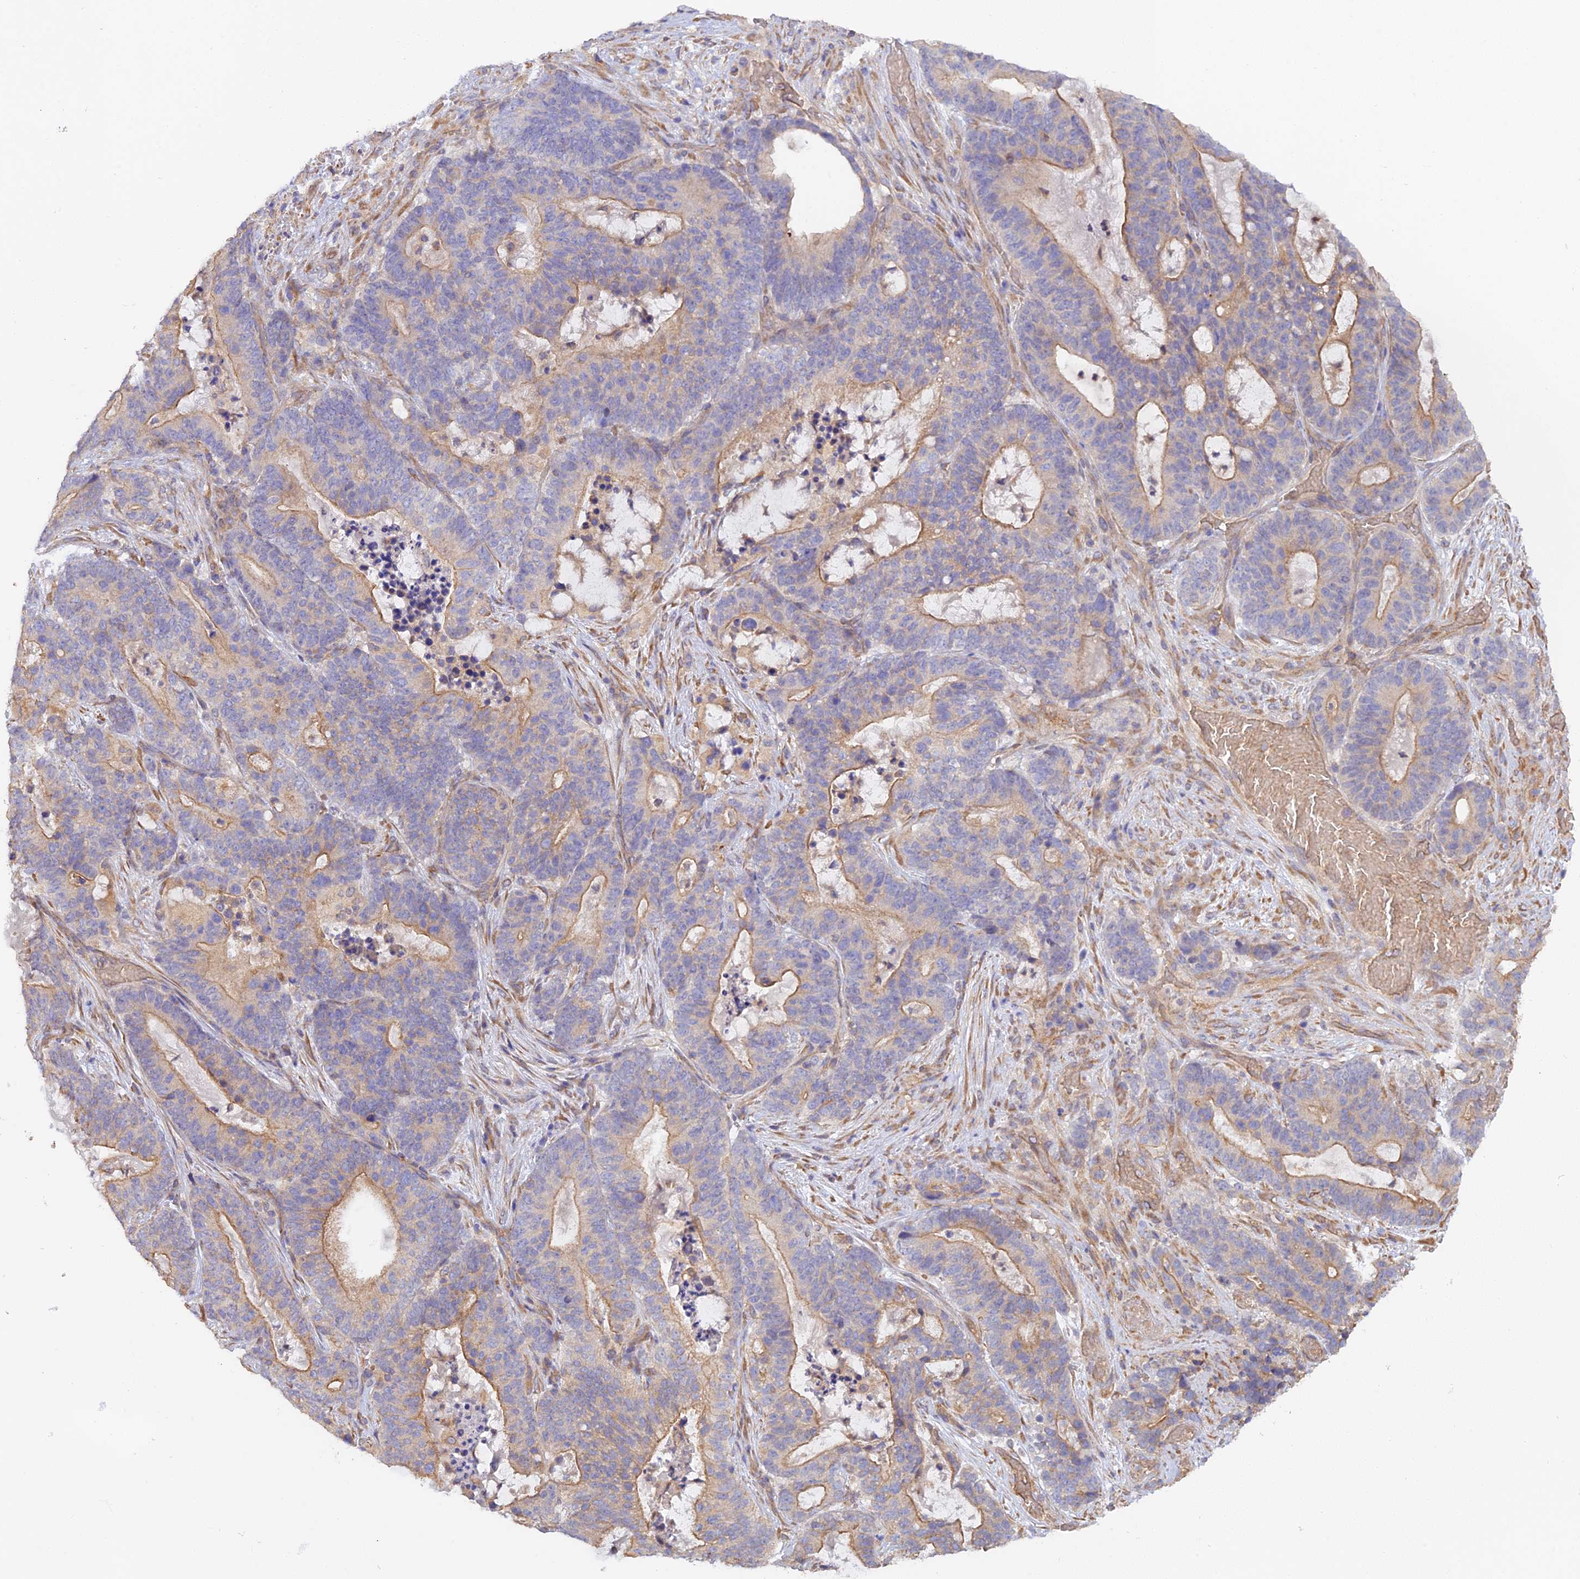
{"staining": {"intensity": "moderate", "quantity": "25%-75%", "location": "cytoplasmic/membranous"}, "tissue": "stomach cancer", "cell_type": "Tumor cells", "image_type": "cancer", "snomed": [{"axis": "morphology", "description": "Normal tissue, NOS"}, {"axis": "morphology", "description": "Adenocarcinoma, NOS"}, {"axis": "topography", "description": "Stomach"}], "caption": "IHC of stomach cancer (adenocarcinoma) reveals medium levels of moderate cytoplasmic/membranous staining in about 25%-75% of tumor cells.", "gene": "MYO9A", "patient": {"sex": "female", "age": 64}}